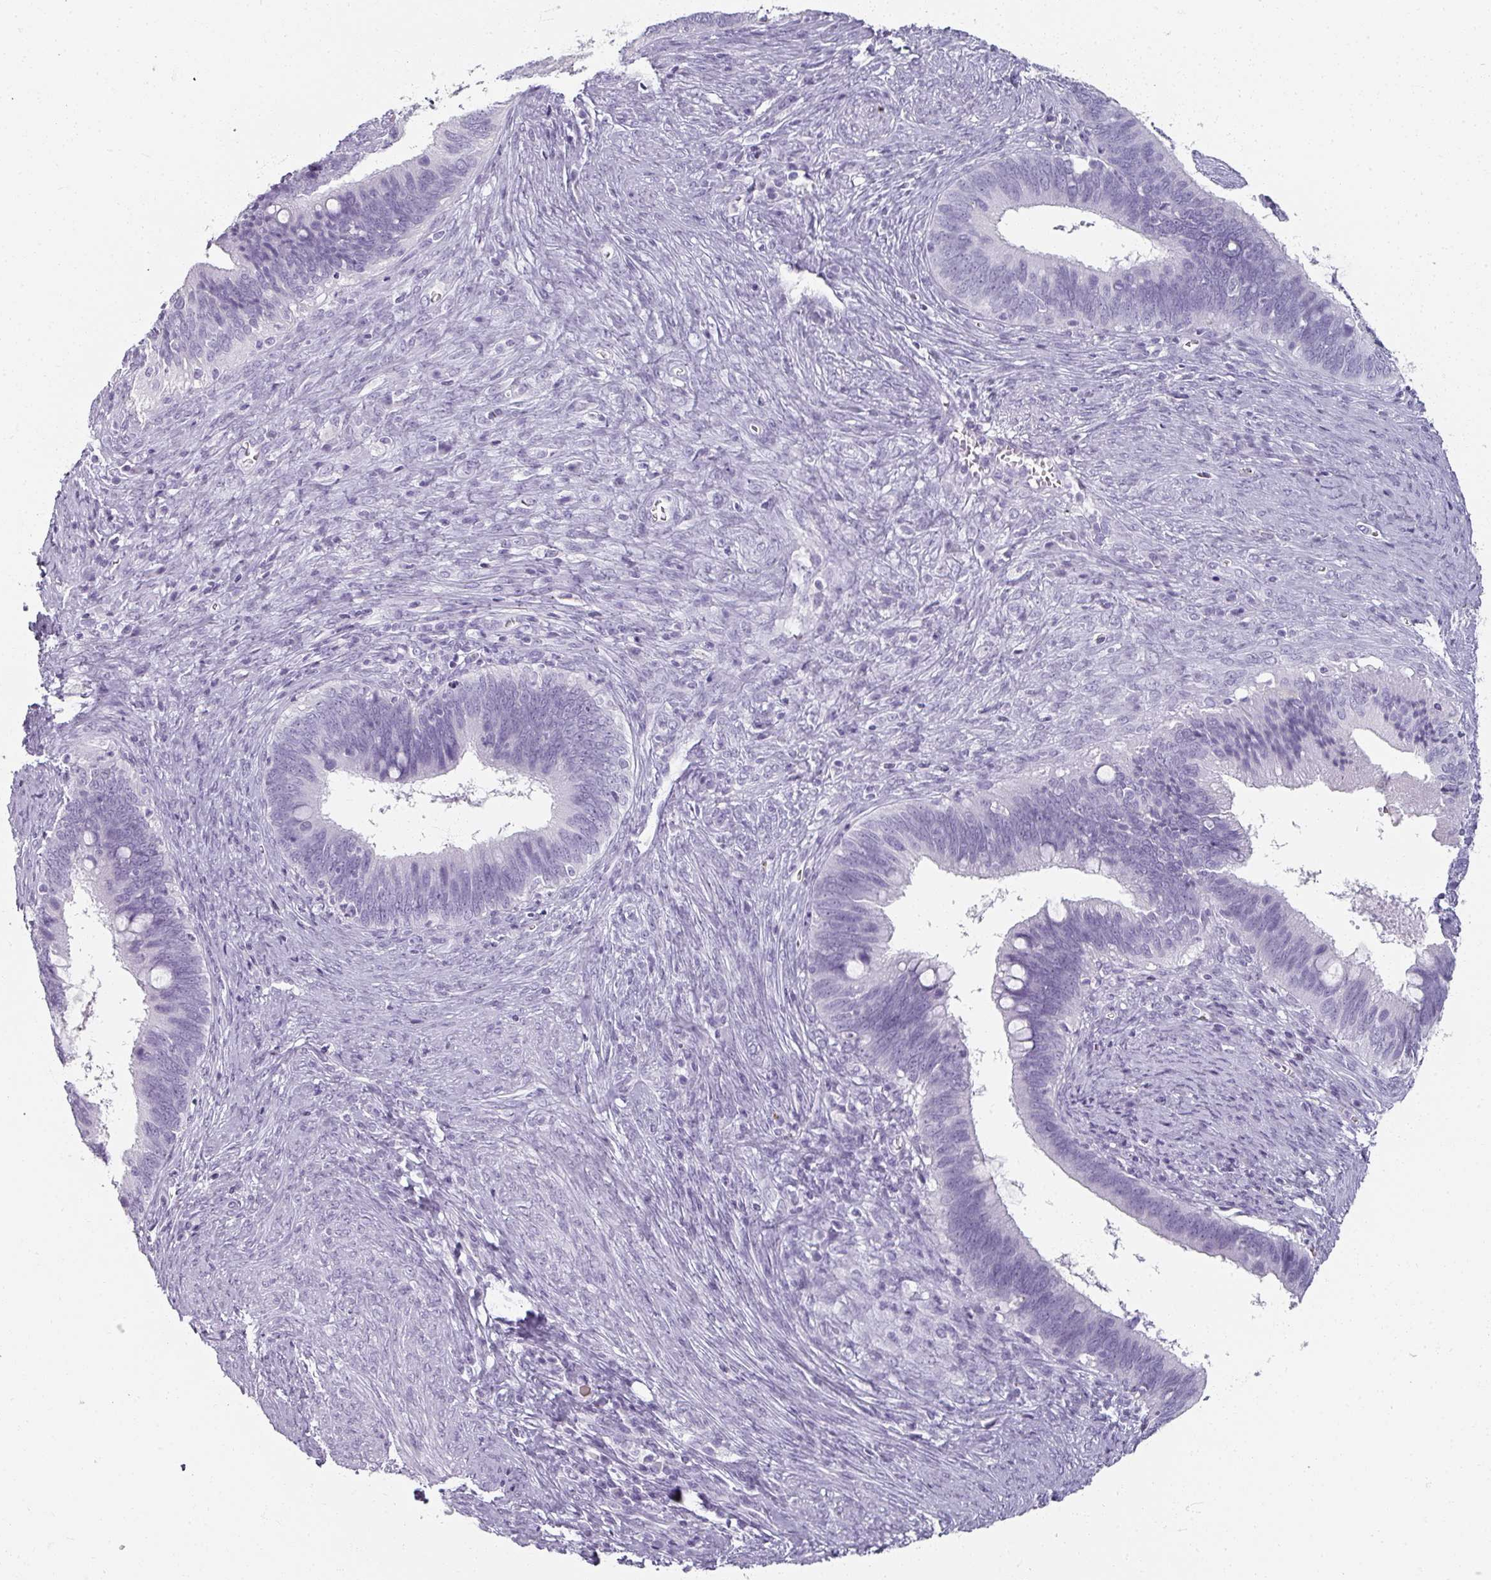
{"staining": {"intensity": "negative", "quantity": "none", "location": "none"}, "tissue": "cervical cancer", "cell_type": "Tumor cells", "image_type": "cancer", "snomed": [{"axis": "morphology", "description": "Adenocarcinoma, NOS"}, {"axis": "topography", "description": "Cervix"}], "caption": "IHC histopathology image of cervical cancer (adenocarcinoma) stained for a protein (brown), which displays no expression in tumor cells.", "gene": "REG3G", "patient": {"sex": "female", "age": 42}}